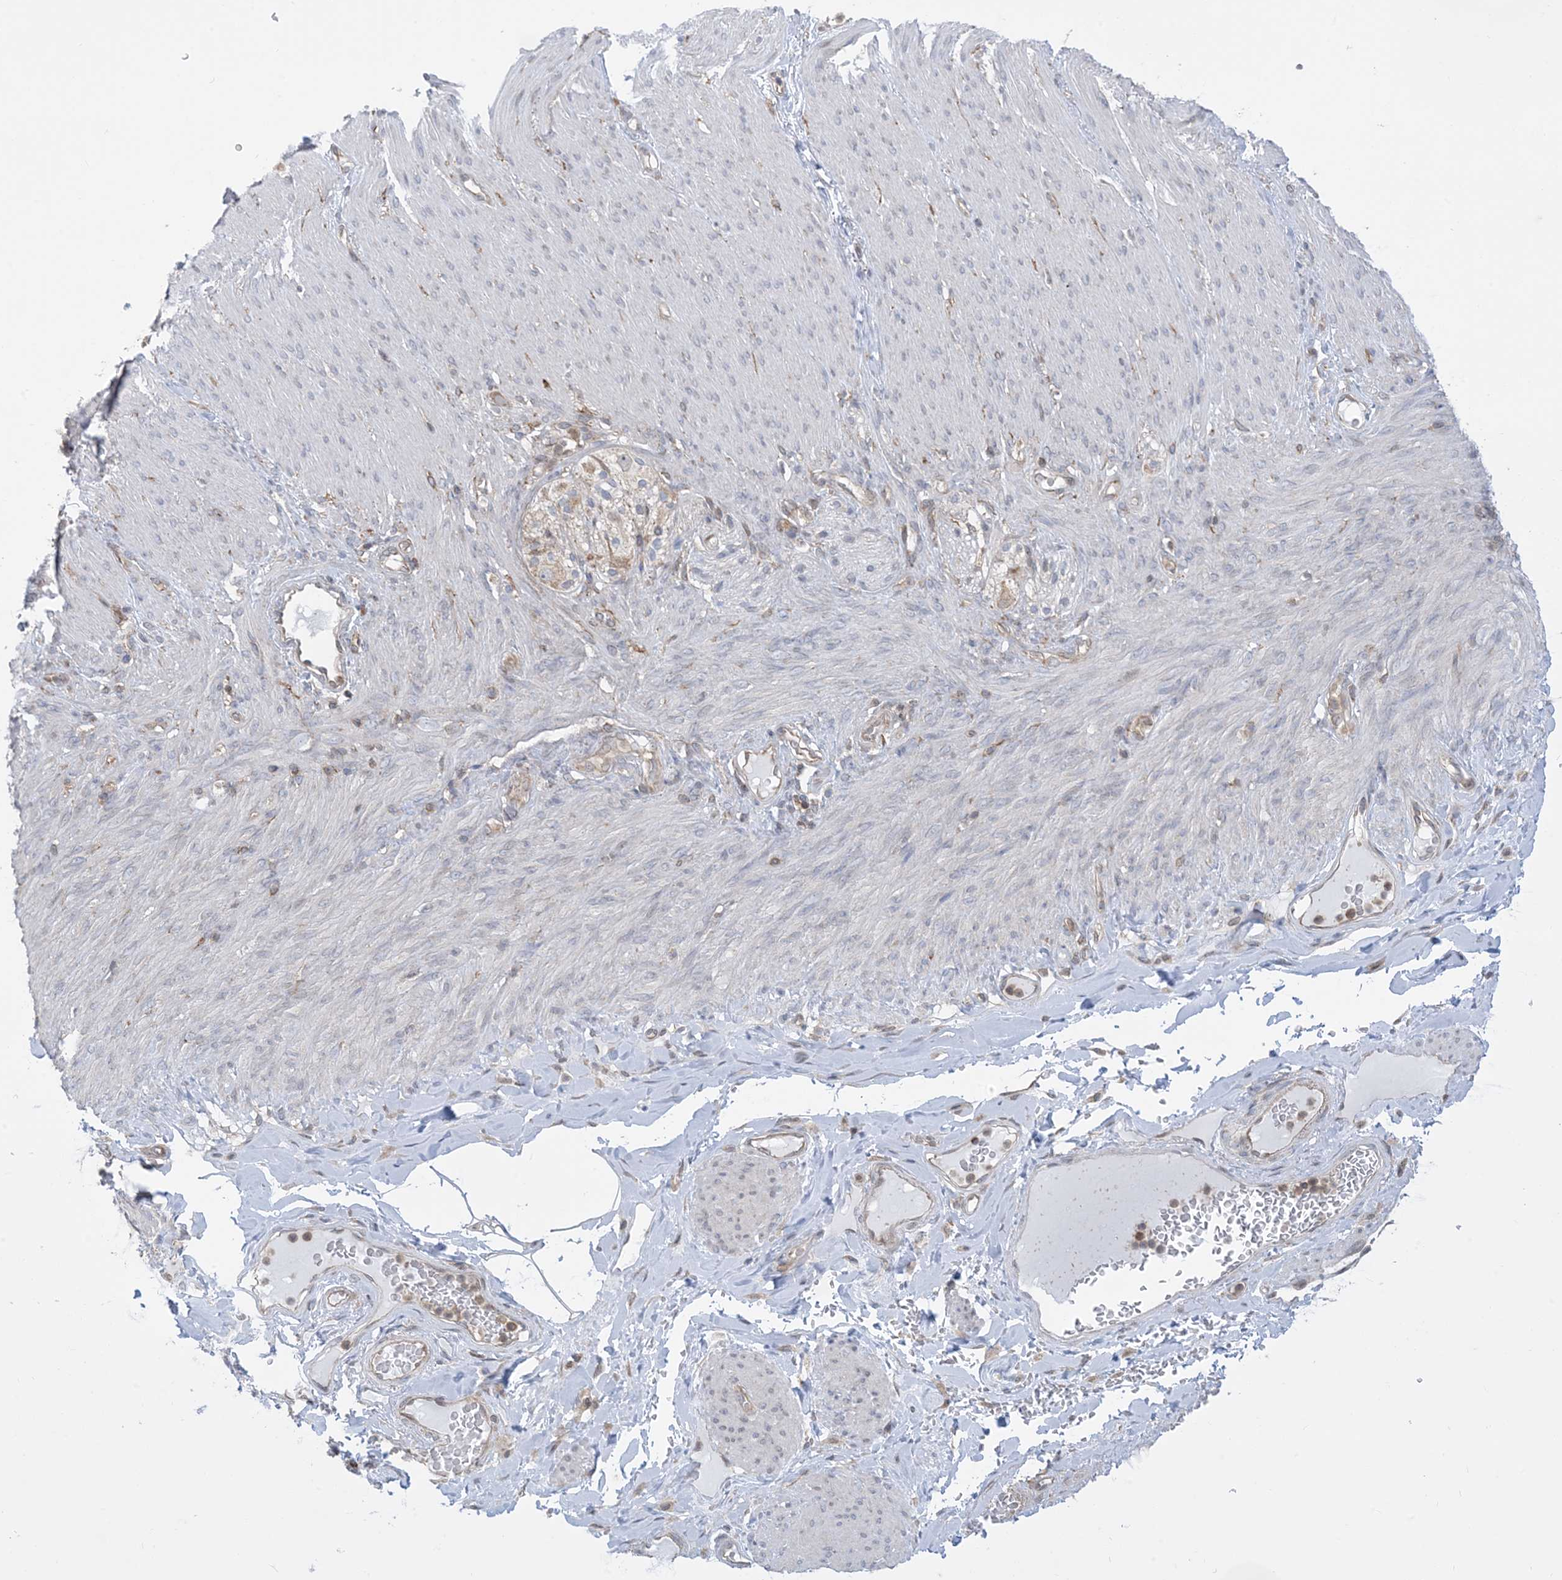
{"staining": {"intensity": "negative", "quantity": "none", "location": "none"}, "tissue": "adipose tissue", "cell_type": "Adipocytes", "image_type": "normal", "snomed": [{"axis": "morphology", "description": "Normal tissue, NOS"}, {"axis": "topography", "description": "Colon"}, {"axis": "topography", "description": "Peripheral nerve tissue"}], "caption": "The immunohistochemistry image has no significant positivity in adipocytes of adipose tissue. (DAB (3,3'-diaminobenzidine) IHC, high magnification).", "gene": "CASP4", "patient": {"sex": "female", "age": 61}}